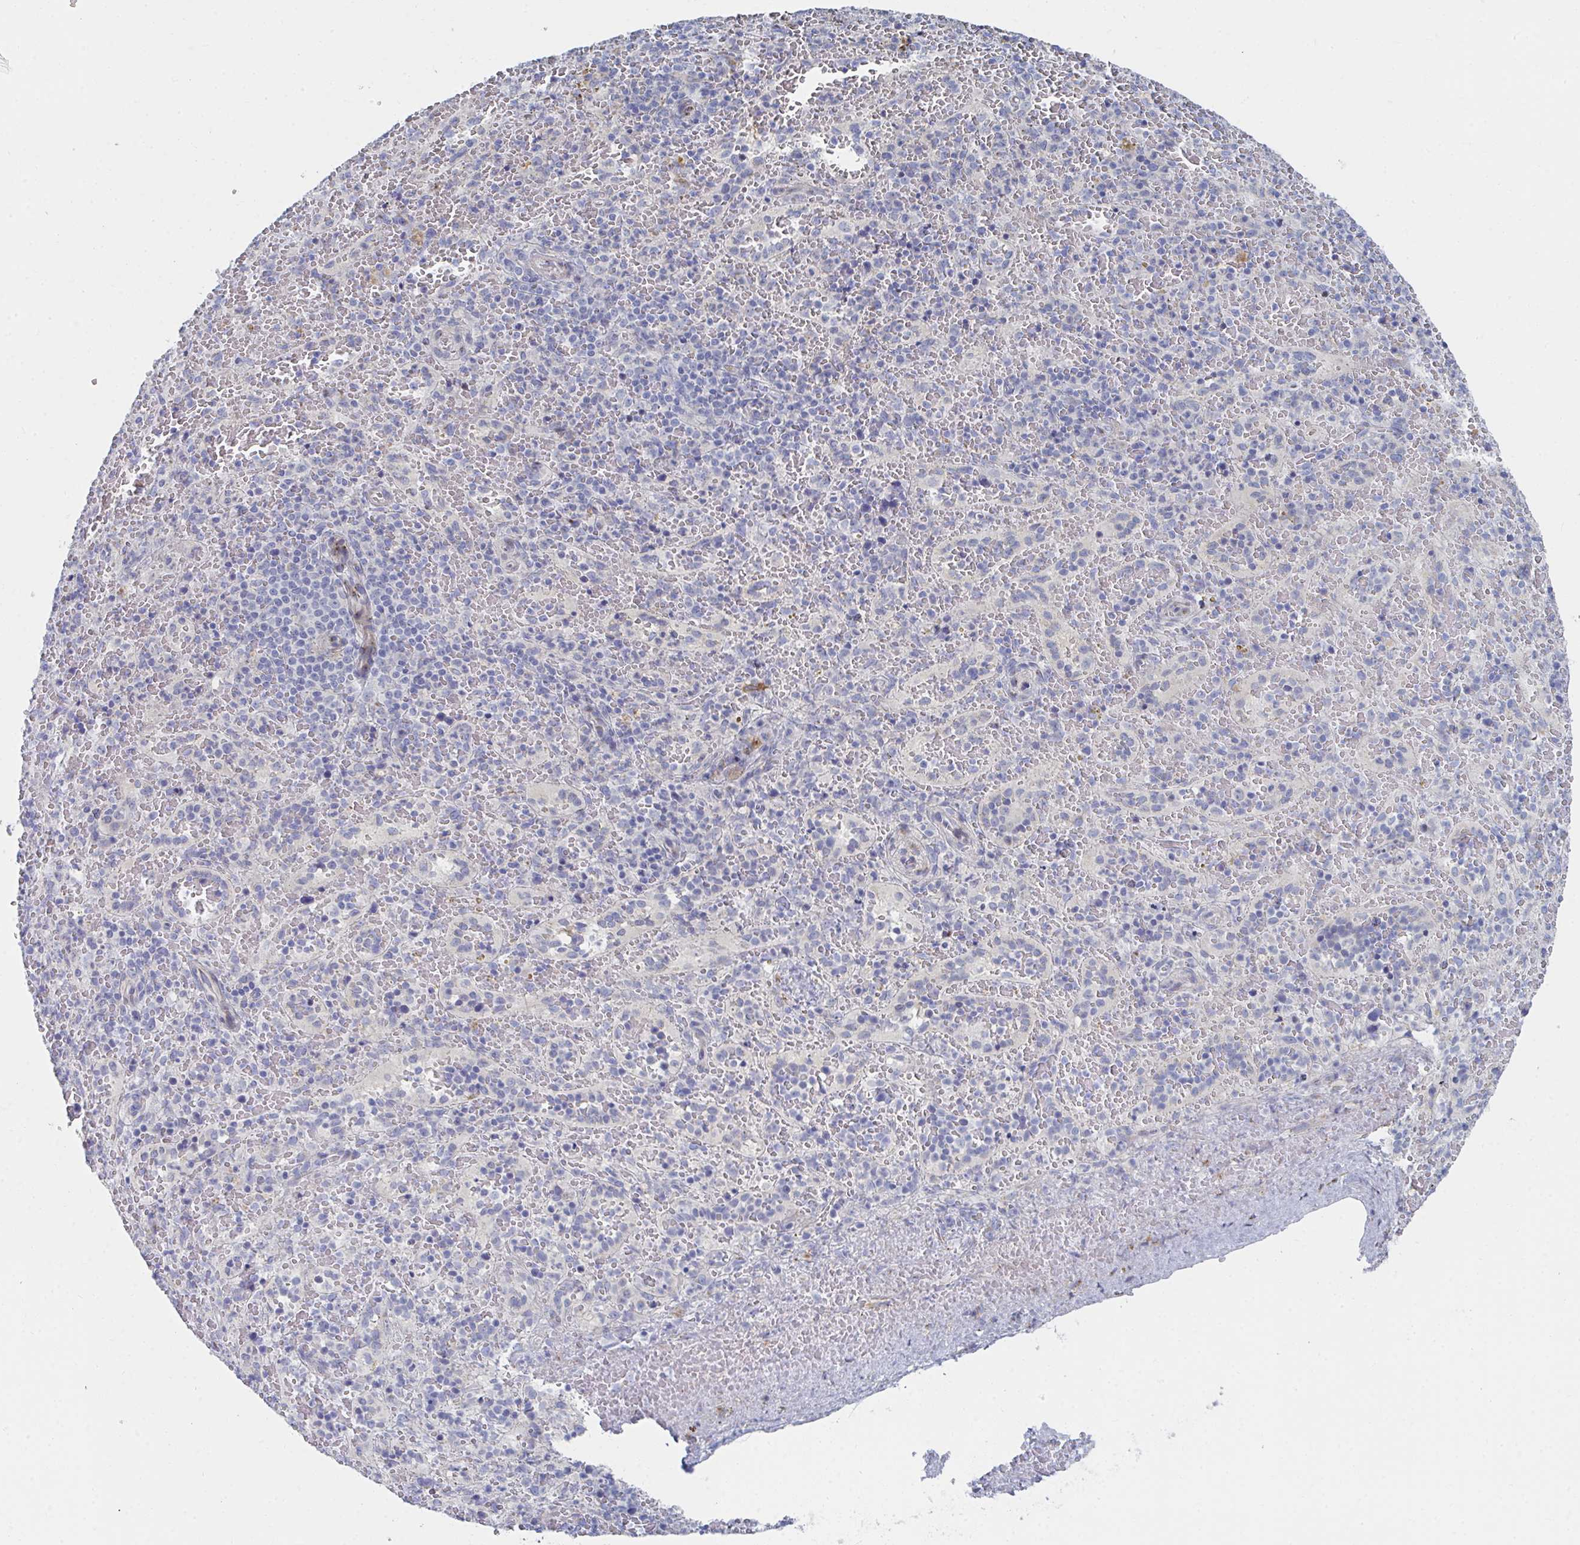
{"staining": {"intensity": "negative", "quantity": "none", "location": "none"}, "tissue": "spleen", "cell_type": "Cells in red pulp", "image_type": "normal", "snomed": [{"axis": "morphology", "description": "Normal tissue, NOS"}, {"axis": "topography", "description": "Spleen"}], "caption": "There is no significant staining in cells in red pulp of spleen. (DAB immunohistochemistry visualized using brightfield microscopy, high magnification).", "gene": "PSMG1", "patient": {"sex": "female", "age": 50}}